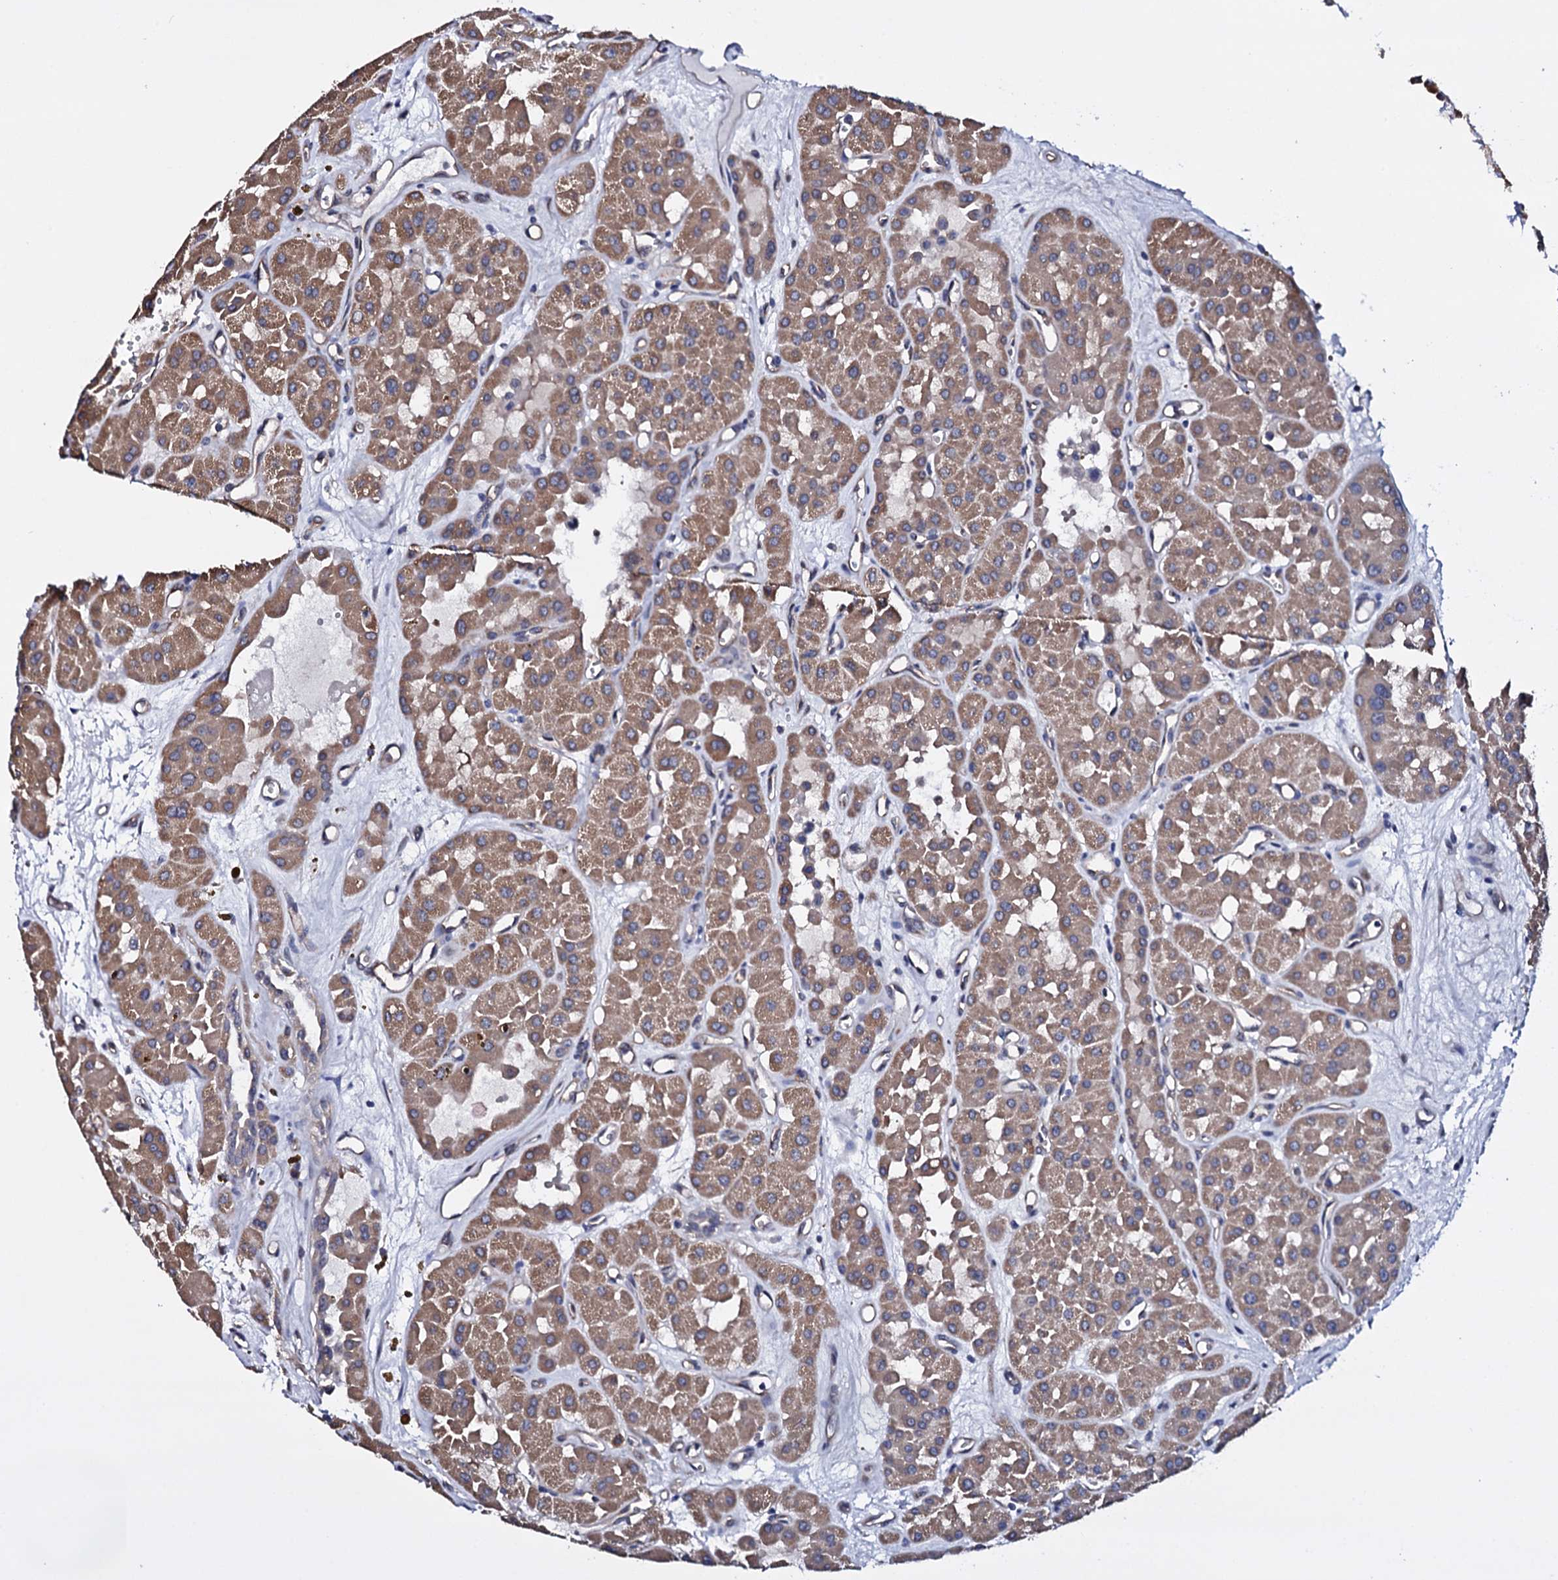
{"staining": {"intensity": "moderate", "quantity": ">75%", "location": "cytoplasmic/membranous"}, "tissue": "renal cancer", "cell_type": "Tumor cells", "image_type": "cancer", "snomed": [{"axis": "morphology", "description": "Carcinoma, NOS"}, {"axis": "topography", "description": "Kidney"}], "caption": "This is a photomicrograph of IHC staining of carcinoma (renal), which shows moderate expression in the cytoplasmic/membranous of tumor cells.", "gene": "GAREM1", "patient": {"sex": "female", "age": 75}}